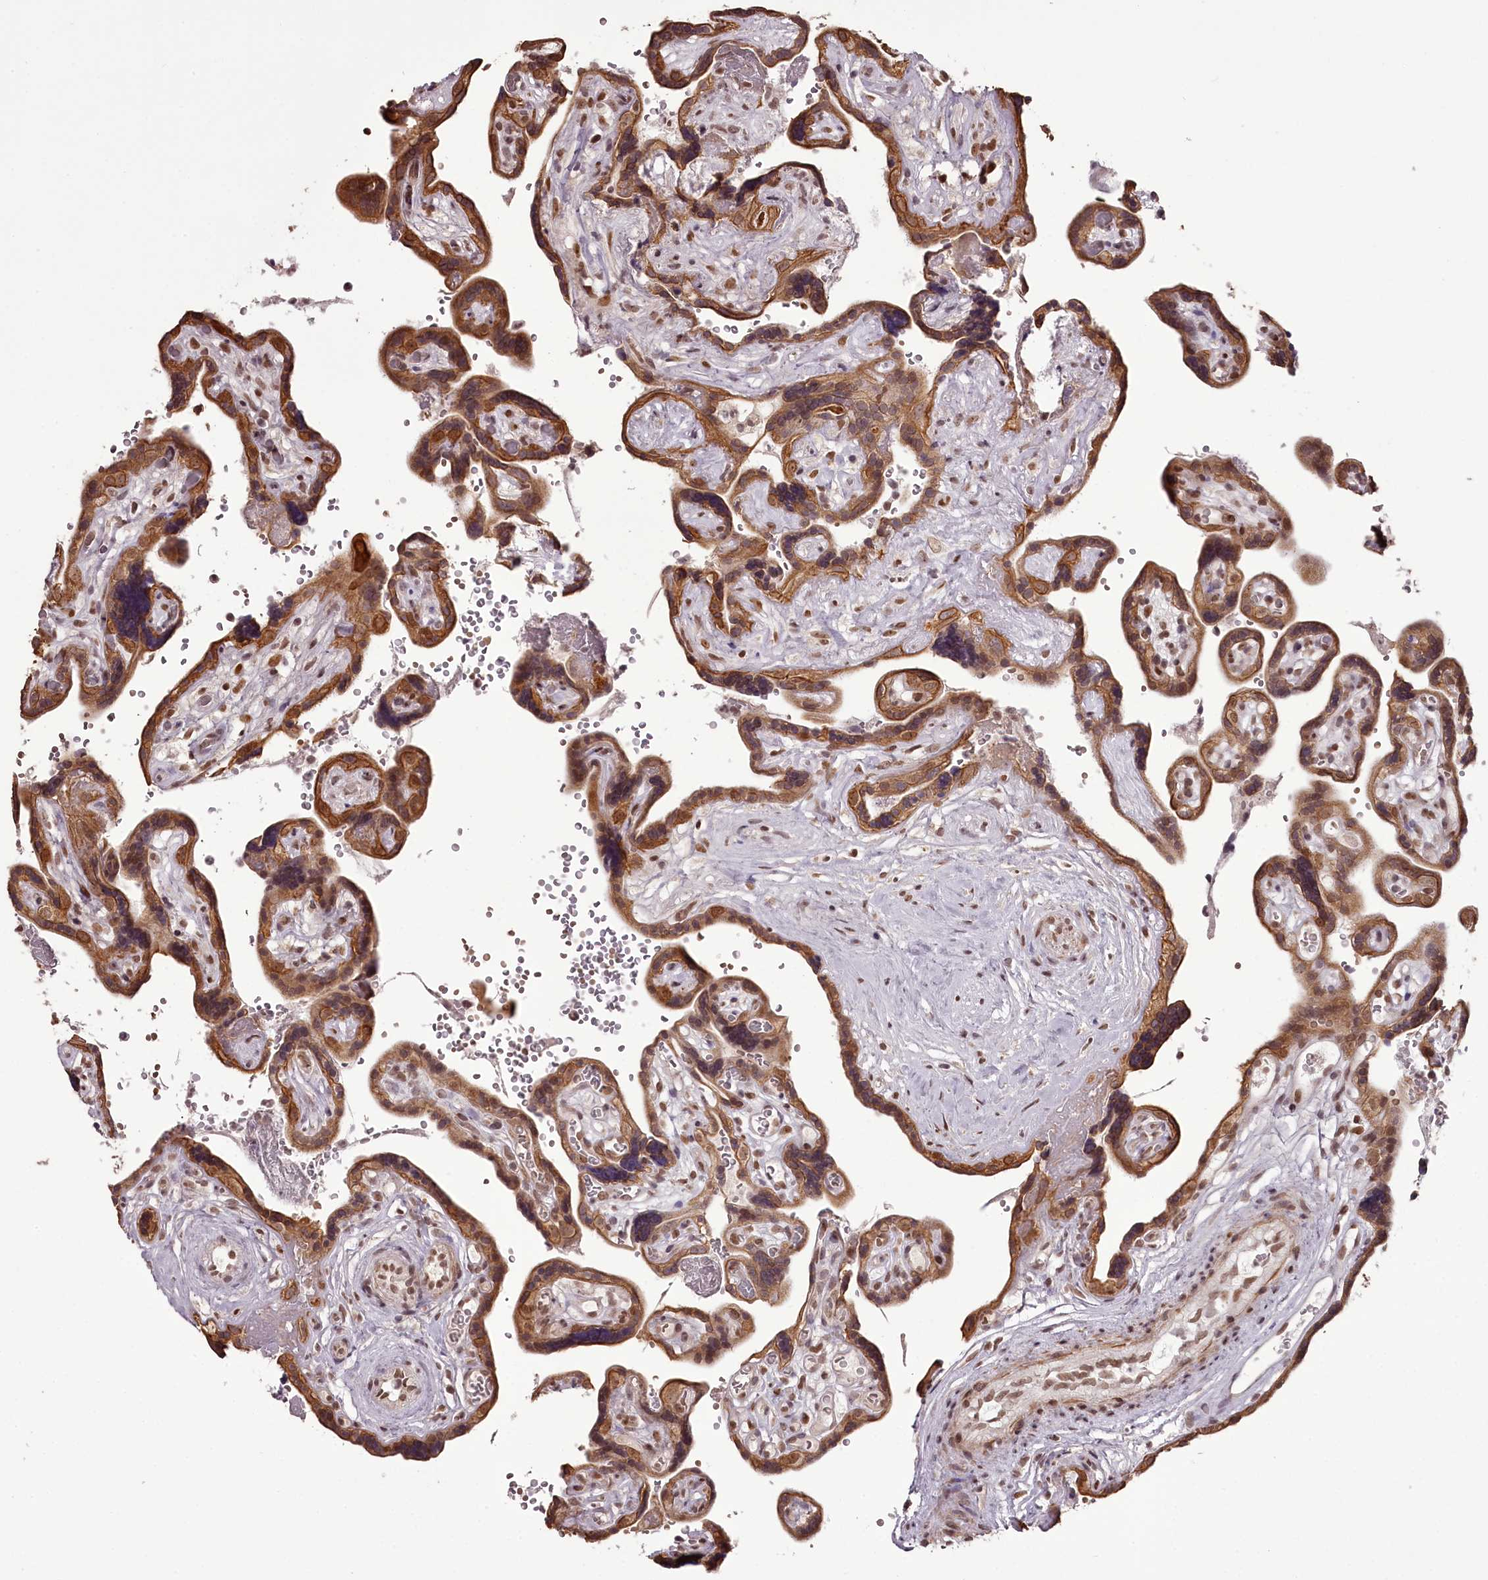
{"staining": {"intensity": "strong", "quantity": ">75%", "location": "nuclear"}, "tissue": "placenta", "cell_type": "Decidual cells", "image_type": "normal", "snomed": [{"axis": "morphology", "description": "Normal tissue, NOS"}, {"axis": "topography", "description": "Placenta"}], "caption": "This is a photomicrograph of immunohistochemistry (IHC) staining of unremarkable placenta, which shows strong positivity in the nuclear of decidual cells.", "gene": "THYN1", "patient": {"sex": "female", "age": 30}}